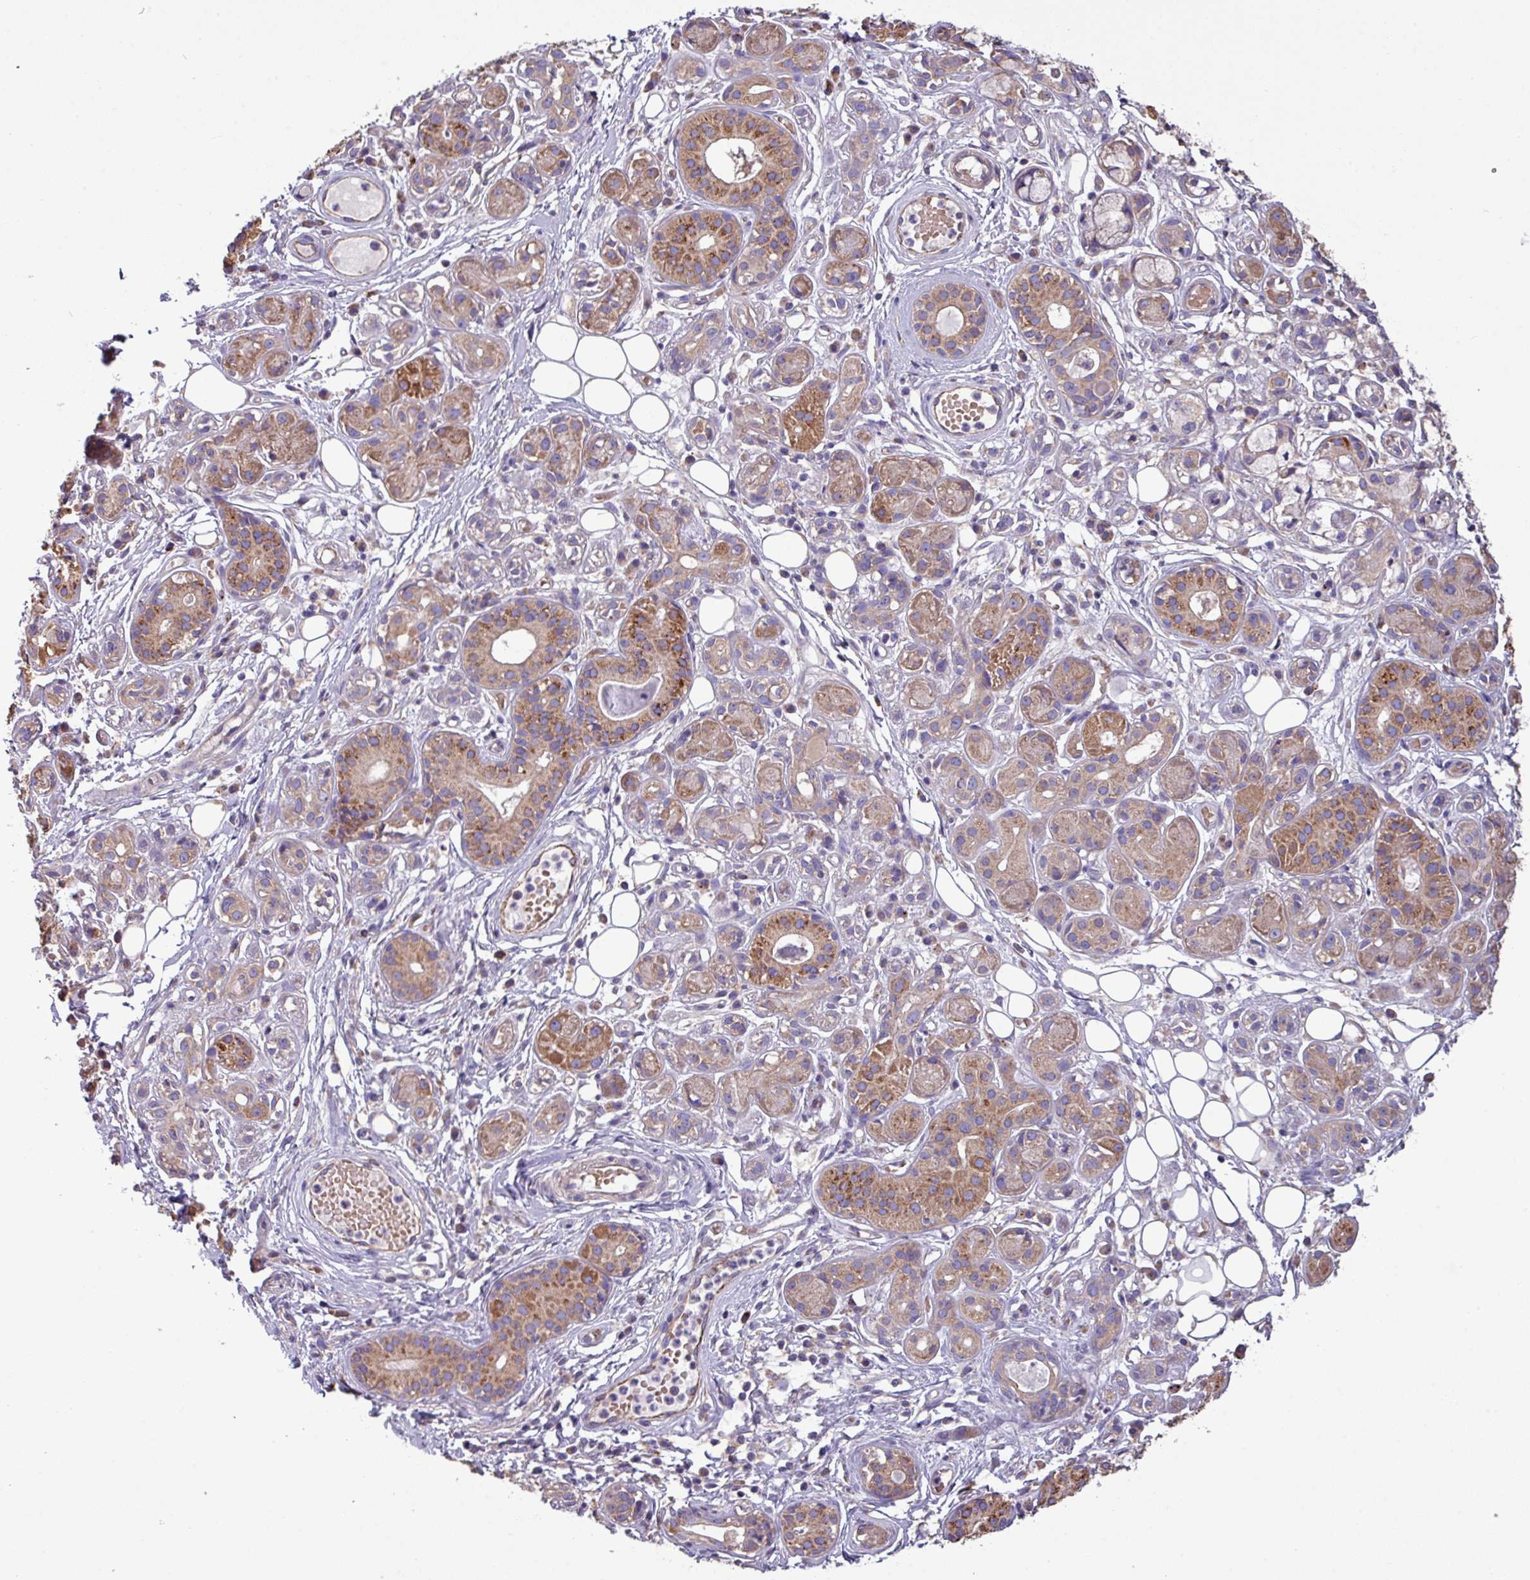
{"staining": {"intensity": "moderate", "quantity": ">75%", "location": "cytoplasmic/membranous"}, "tissue": "salivary gland", "cell_type": "Glandular cells", "image_type": "normal", "snomed": [{"axis": "morphology", "description": "Normal tissue, NOS"}, {"axis": "topography", "description": "Salivary gland"}], "caption": "Protein staining reveals moderate cytoplasmic/membranous positivity in approximately >75% of glandular cells in benign salivary gland. Using DAB (brown) and hematoxylin (blue) stains, captured at high magnification using brightfield microscopy.", "gene": "PPM1J", "patient": {"sex": "male", "age": 54}}